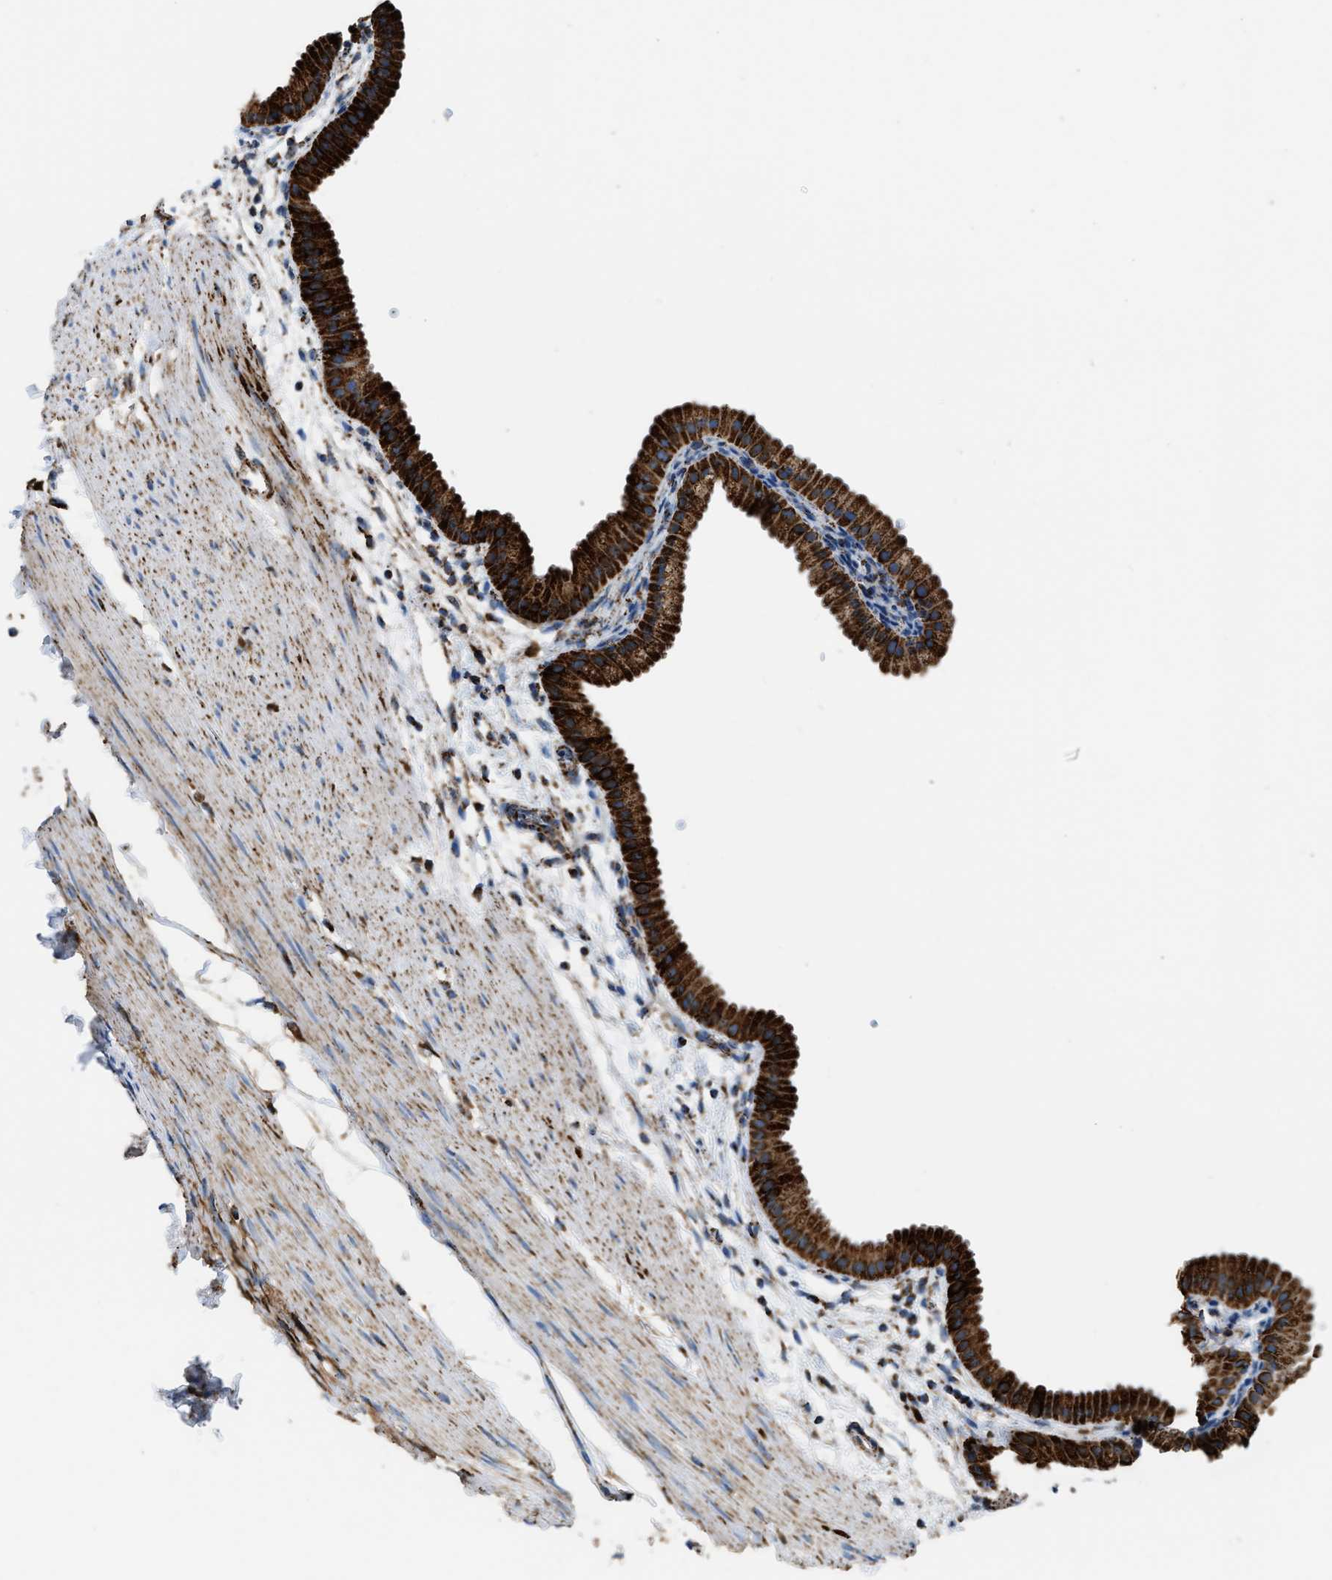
{"staining": {"intensity": "strong", "quantity": ">75%", "location": "cytoplasmic/membranous"}, "tissue": "gallbladder", "cell_type": "Glandular cells", "image_type": "normal", "snomed": [{"axis": "morphology", "description": "Normal tissue, NOS"}, {"axis": "topography", "description": "Gallbladder"}], "caption": "DAB (3,3'-diaminobenzidine) immunohistochemical staining of normal human gallbladder exhibits strong cytoplasmic/membranous protein expression in about >75% of glandular cells.", "gene": "ETFB", "patient": {"sex": "female", "age": 64}}